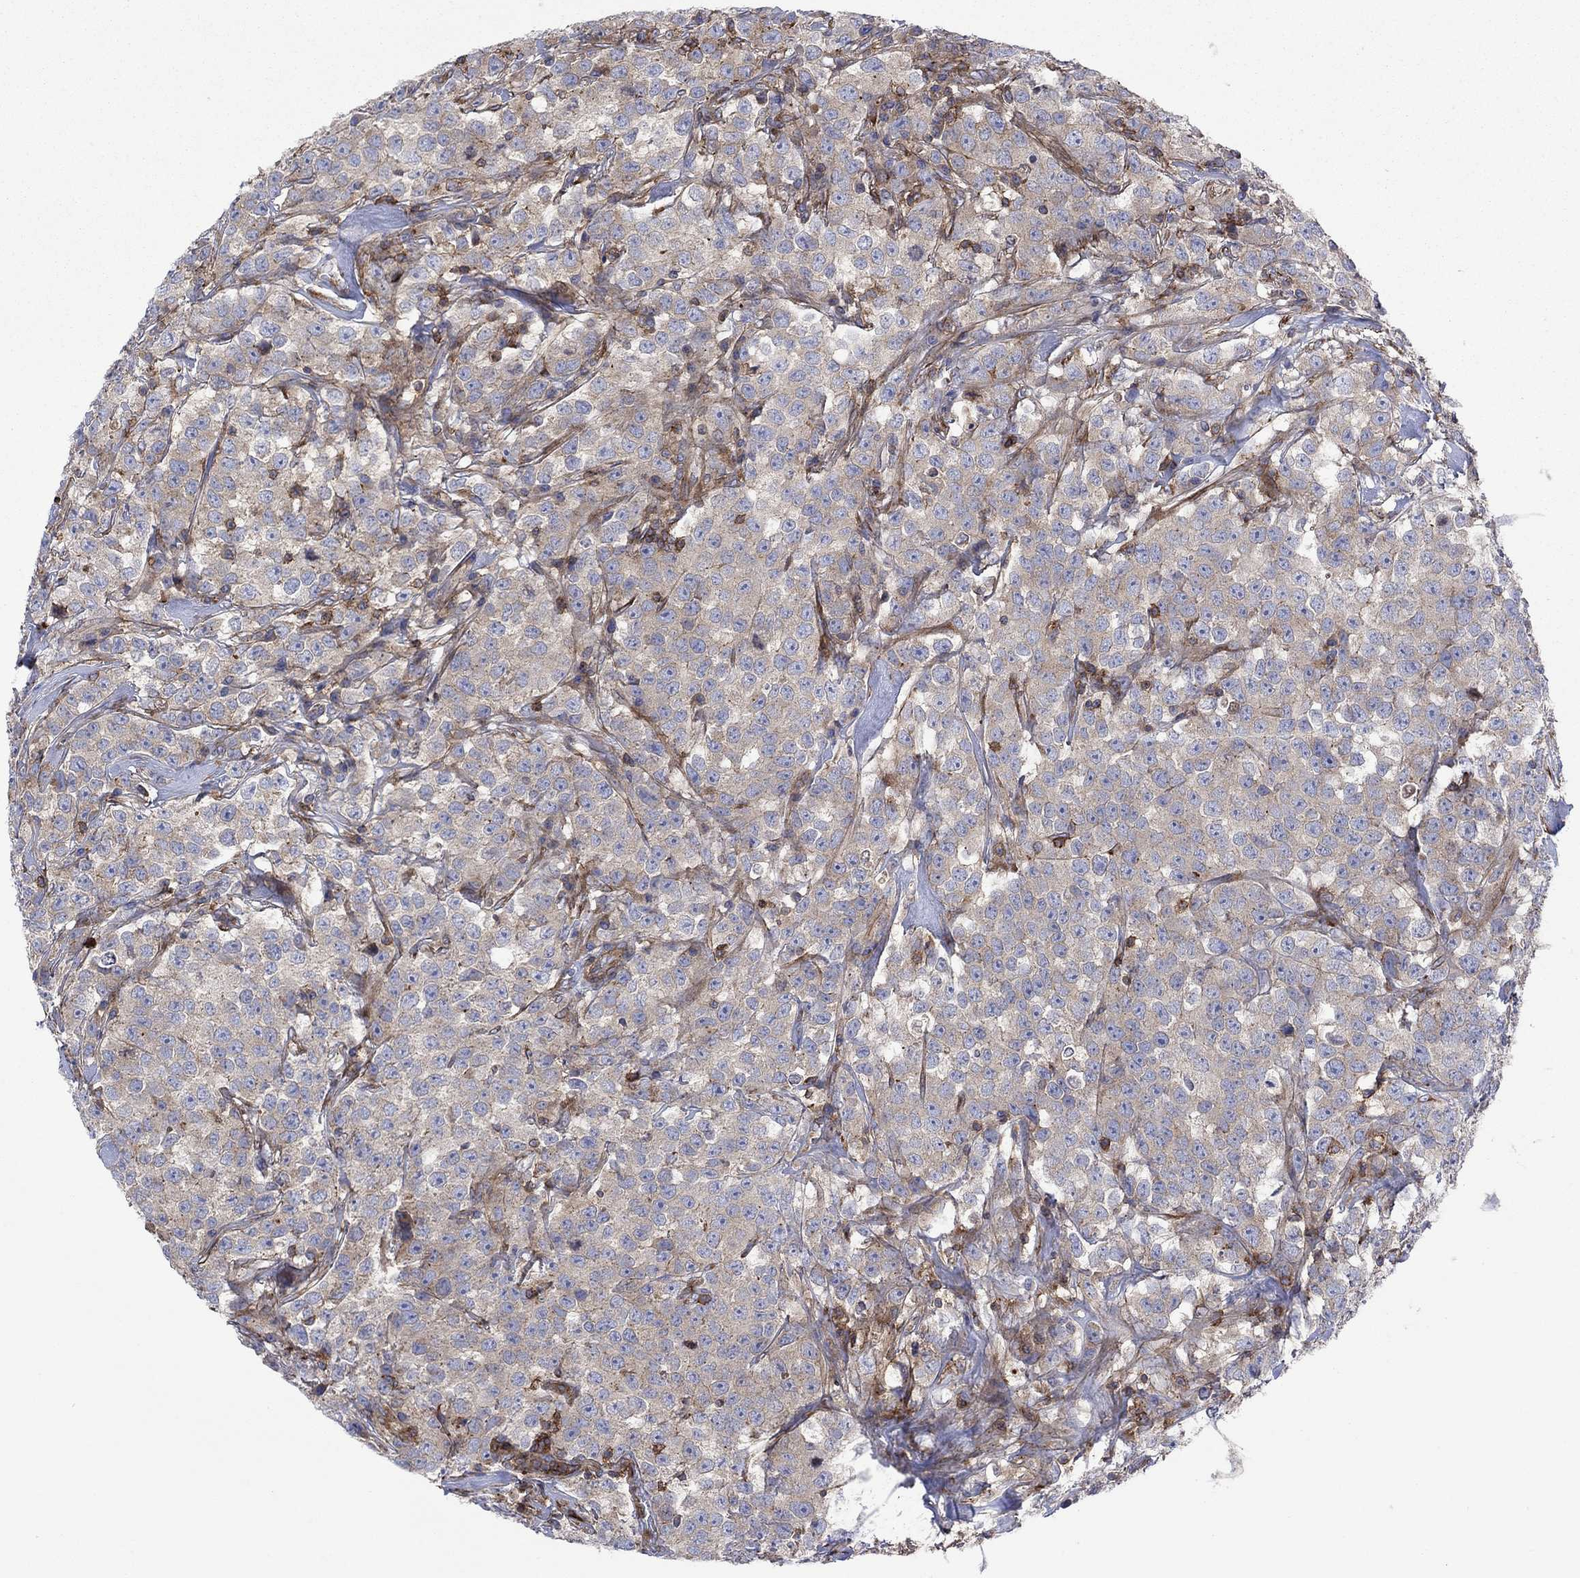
{"staining": {"intensity": "weak", "quantity": "25%-75%", "location": "cytoplasmic/membranous"}, "tissue": "testis cancer", "cell_type": "Tumor cells", "image_type": "cancer", "snomed": [{"axis": "morphology", "description": "Seminoma, NOS"}, {"axis": "topography", "description": "Testis"}], "caption": "Testis cancer (seminoma) tissue shows weak cytoplasmic/membranous expression in approximately 25%-75% of tumor cells, visualized by immunohistochemistry.", "gene": "PAG1", "patient": {"sex": "male", "age": 59}}